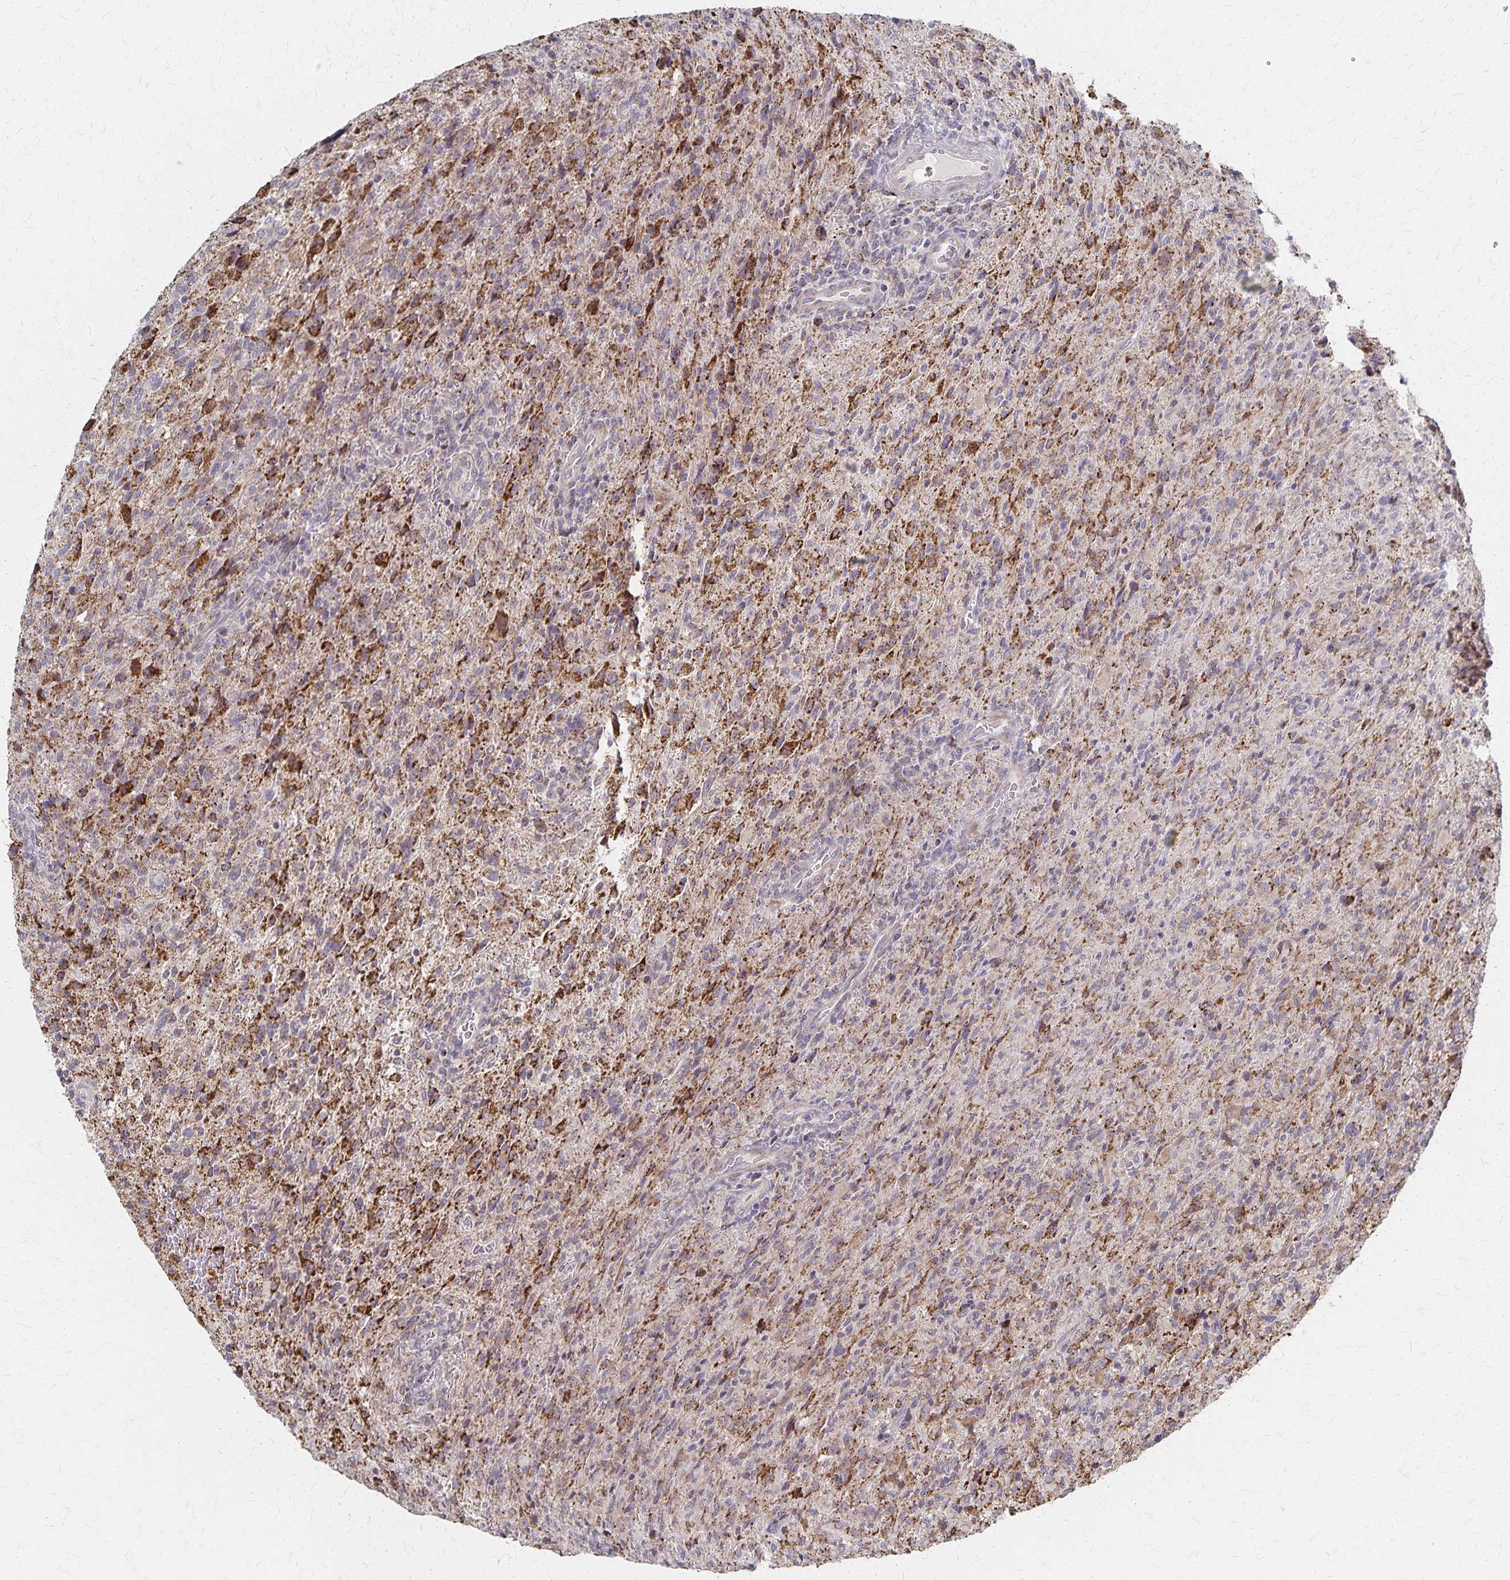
{"staining": {"intensity": "moderate", "quantity": "25%-75%", "location": "cytoplasmic/membranous"}, "tissue": "glioma", "cell_type": "Tumor cells", "image_type": "cancer", "snomed": [{"axis": "morphology", "description": "Glioma, malignant, High grade"}, {"axis": "topography", "description": "Brain"}], "caption": "Immunohistochemistry (IHC) (DAB (3,3'-diaminobenzidine)) staining of human malignant high-grade glioma shows moderate cytoplasmic/membranous protein positivity in approximately 25%-75% of tumor cells. The staining is performed using DAB brown chromogen to label protein expression. The nuclei are counter-stained blue using hematoxylin.", "gene": "DYRK4", "patient": {"sex": "male", "age": 68}}